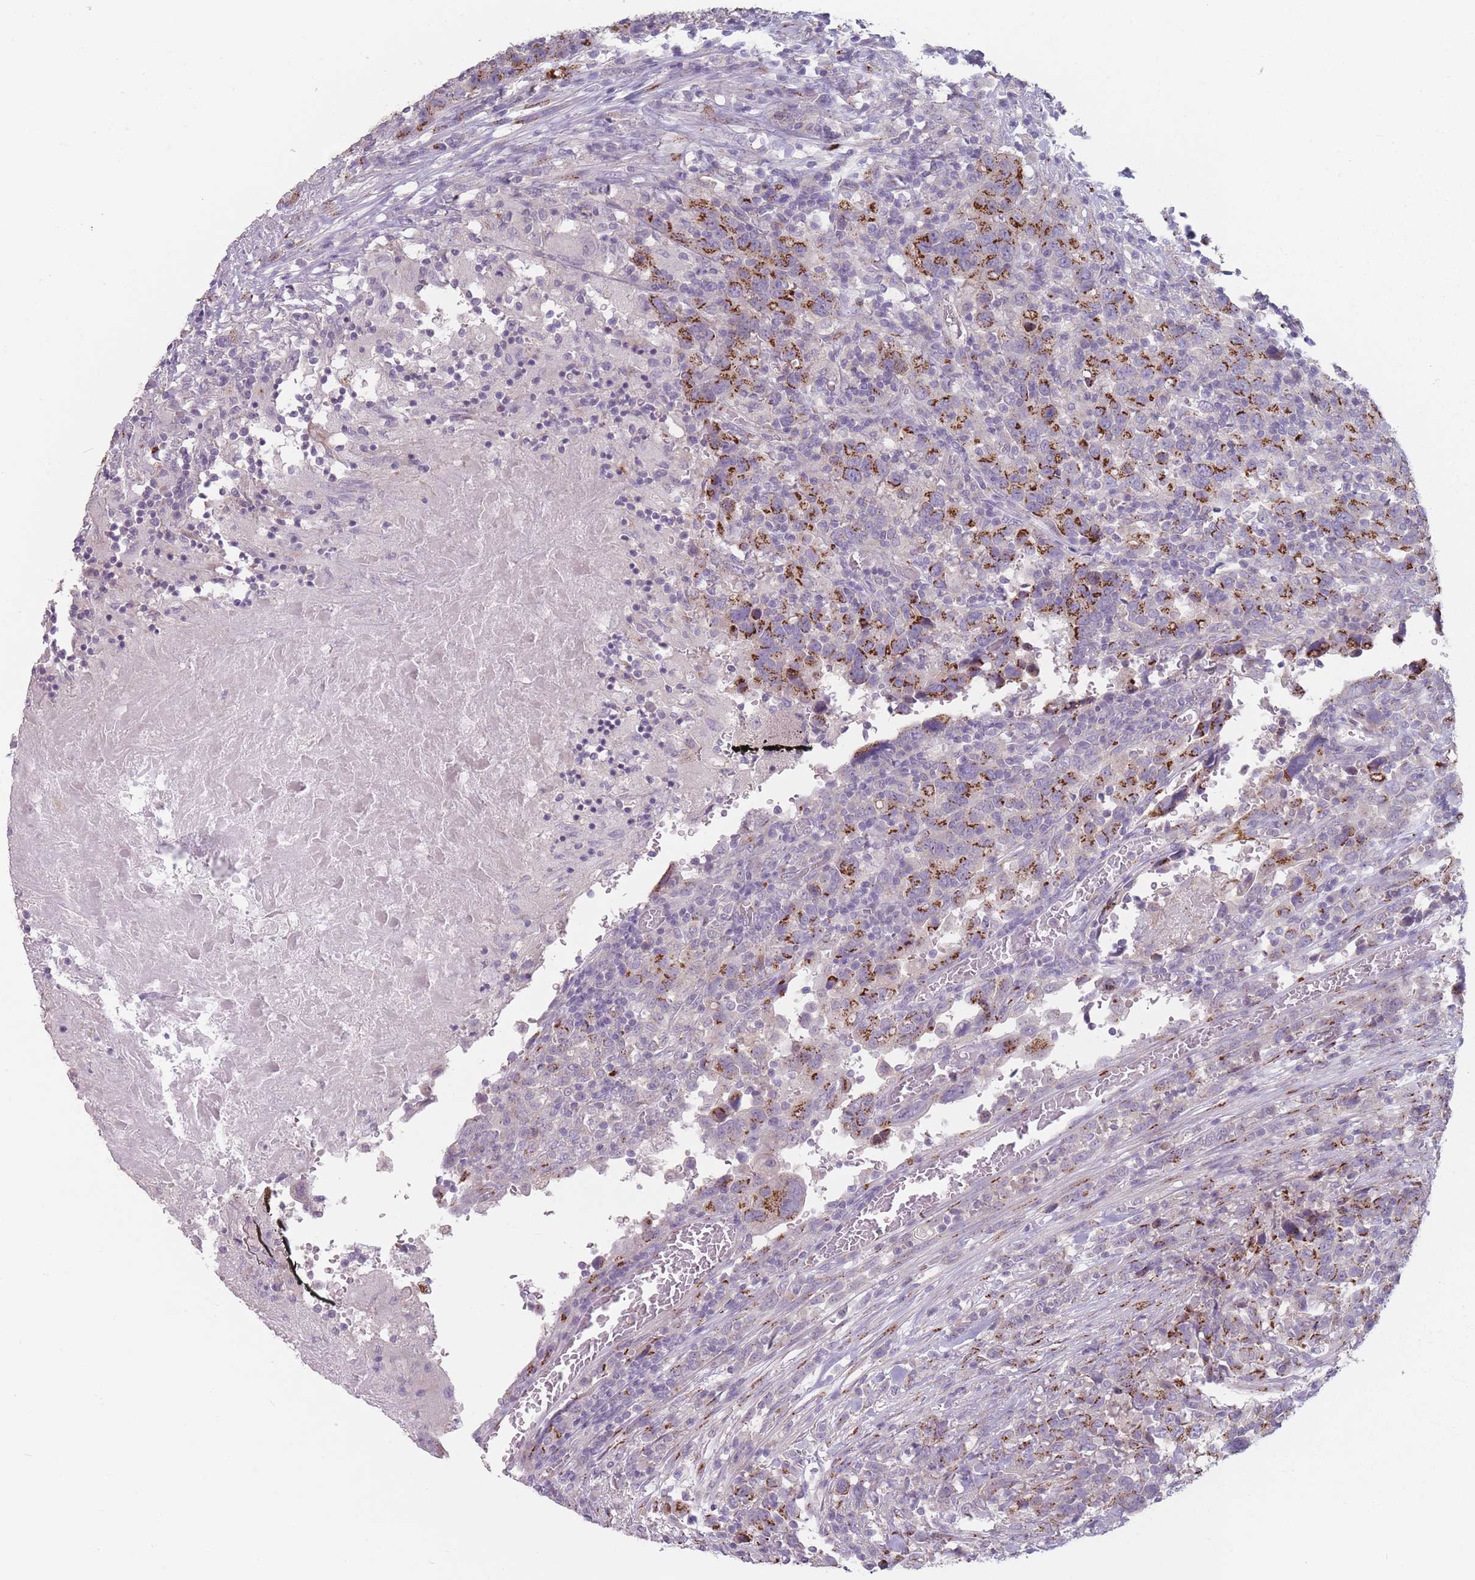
{"staining": {"intensity": "moderate", "quantity": ">75%", "location": "cytoplasmic/membranous"}, "tissue": "urothelial cancer", "cell_type": "Tumor cells", "image_type": "cancer", "snomed": [{"axis": "morphology", "description": "Urothelial carcinoma, High grade"}, {"axis": "topography", "description": "Urinary bladder"}], "caption": "A histopathology image of urothelial carcinoma (high-grade) stained for a protein exhibits moderate cytoplasmic/membranous brown staining in tumor cells.", "gene": "AKAIN1", "patient": {"sex": "male", "age": 61}}